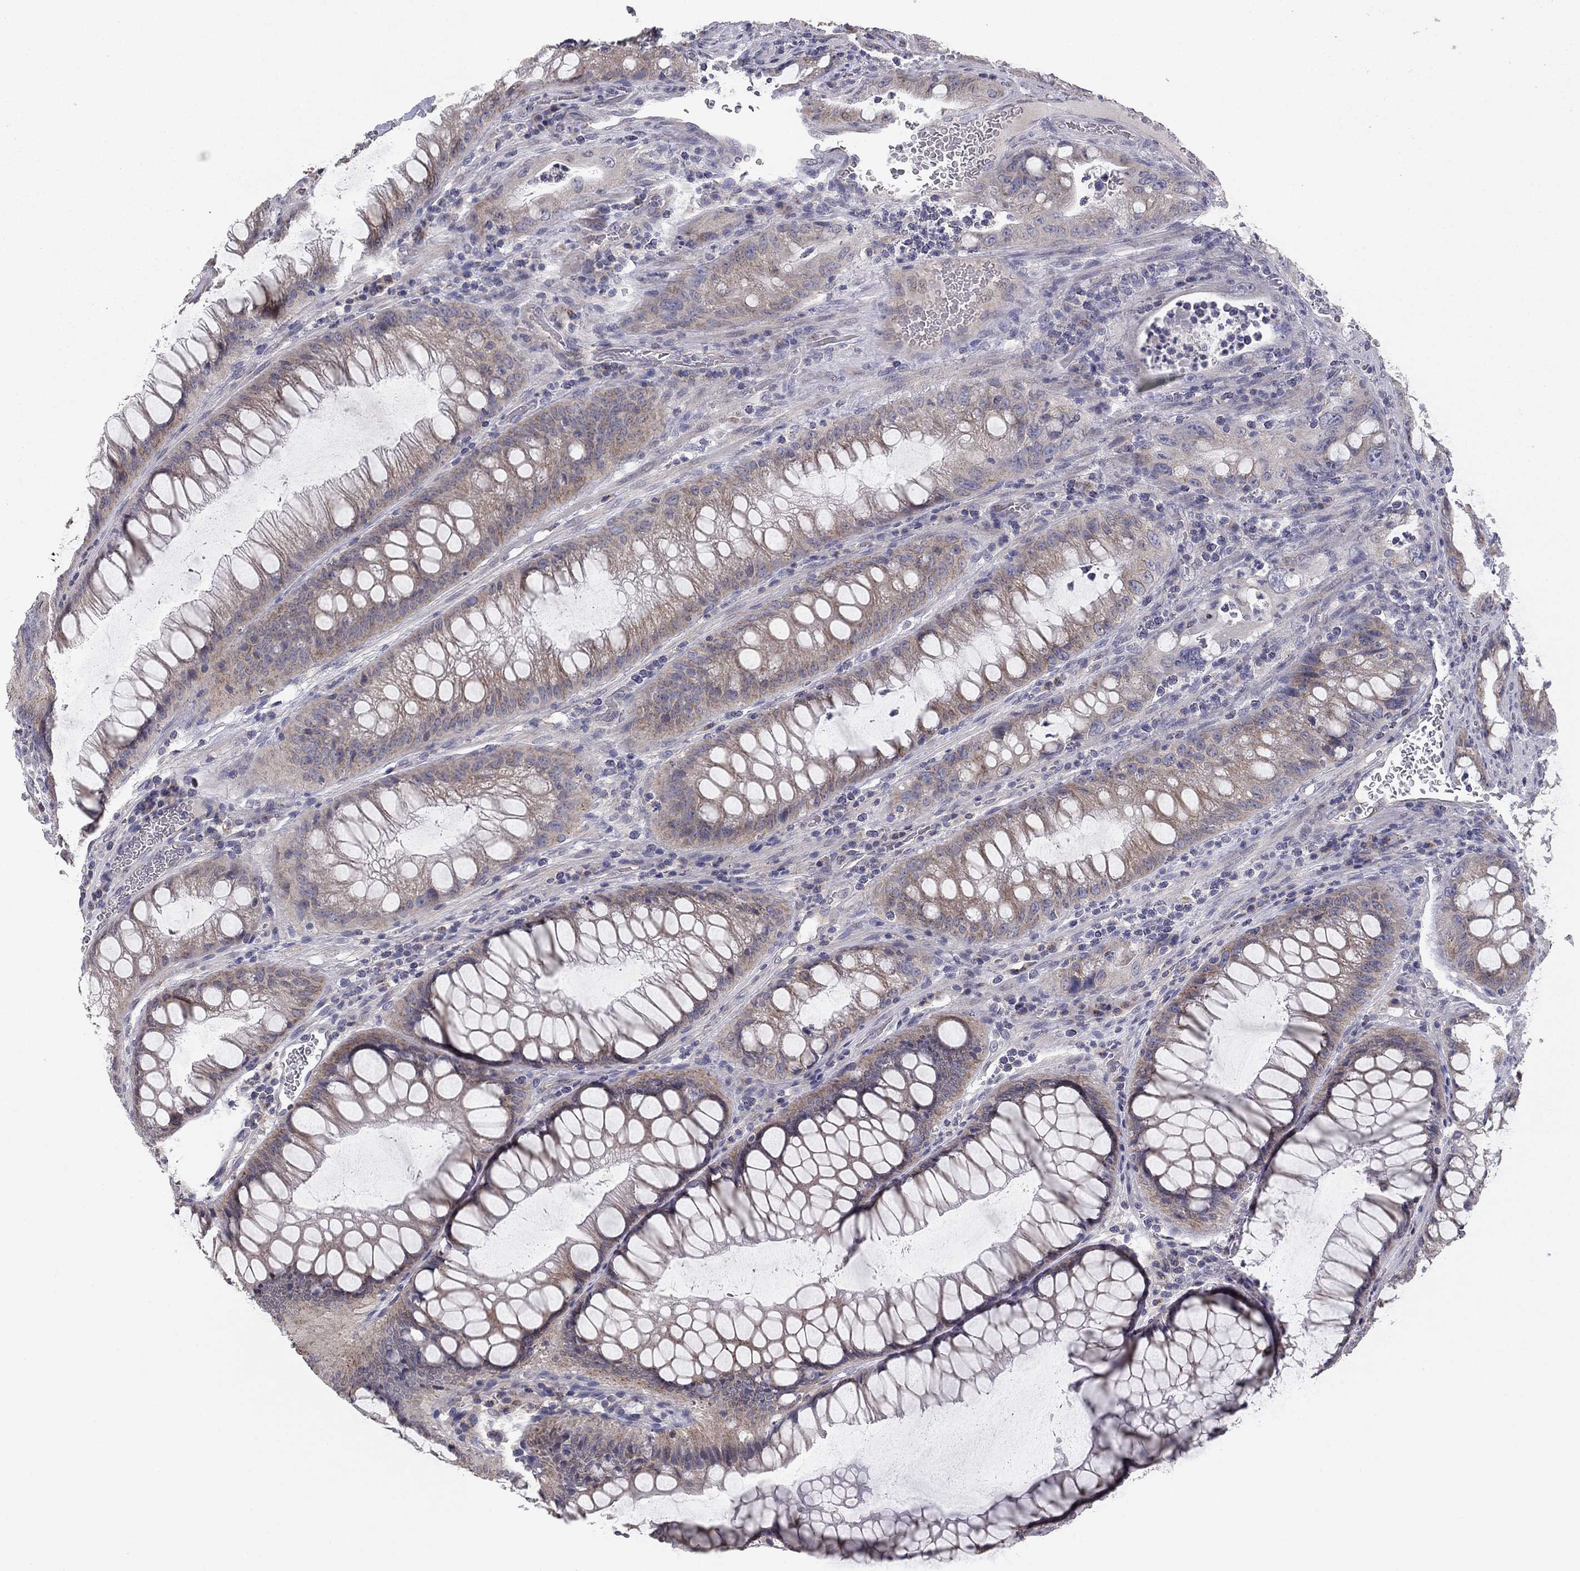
{"staining": {"intensity": "negative", "quantity": "none", "location": "none"}, "tissue": "colorectal cancer", "cell_type": "Tumor cells", "image_type": "cancer", "snomed": [{"axis": "morphology", "description": "Adenocarcinoma, NOS"}, {"axis": "topography", "description": "Rectum"}], "caption": "IHC of colorectal cancer shows no expression in tumor cells.", "gene": "SEPTIN3", "patient": {"sex": "male", "age": 63}}